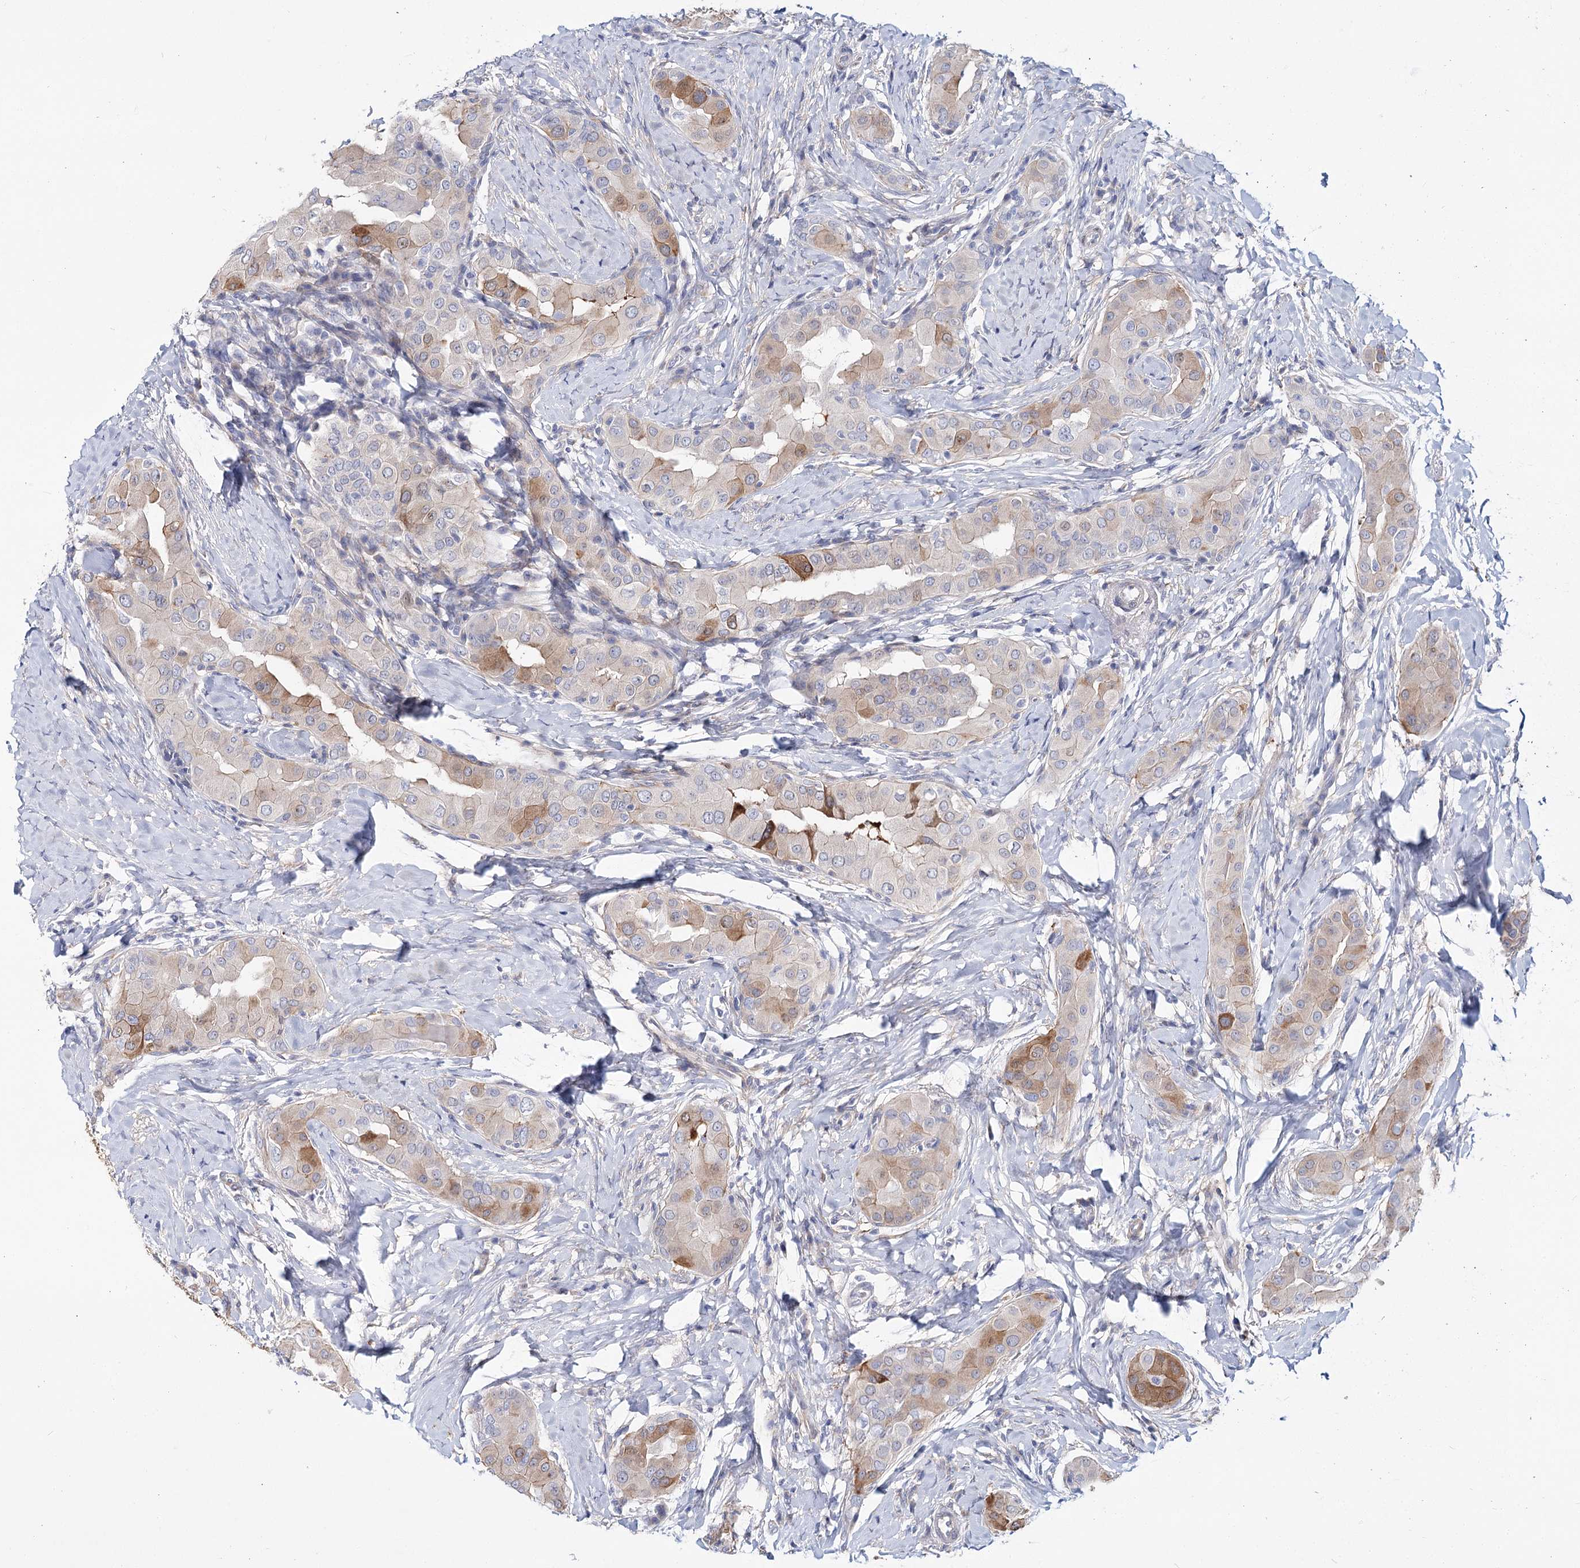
{"staining": {"intensity": "moderate", "quantity": "<25%", "location": "cytoplasmic/membranous"}, "tissue": "thyroid cancer", "cell_type": "Tumor cells", "image_type": "cancer", "snomed": [{"axis": "morphology", "description": "Papillary adenocarcinoma, NOS"}, {"axis": "topography", "description": "Thyroid gland"}], "caption": "Immunohistochemical staining of human thyroid papillary adenocarcinoma exhibits low levels of moderate cytoplasmic/membranous staining in approximately <25% of tumor cells.", "gene": "TEX12", "patient": {"sex": "male", "age": 33}}